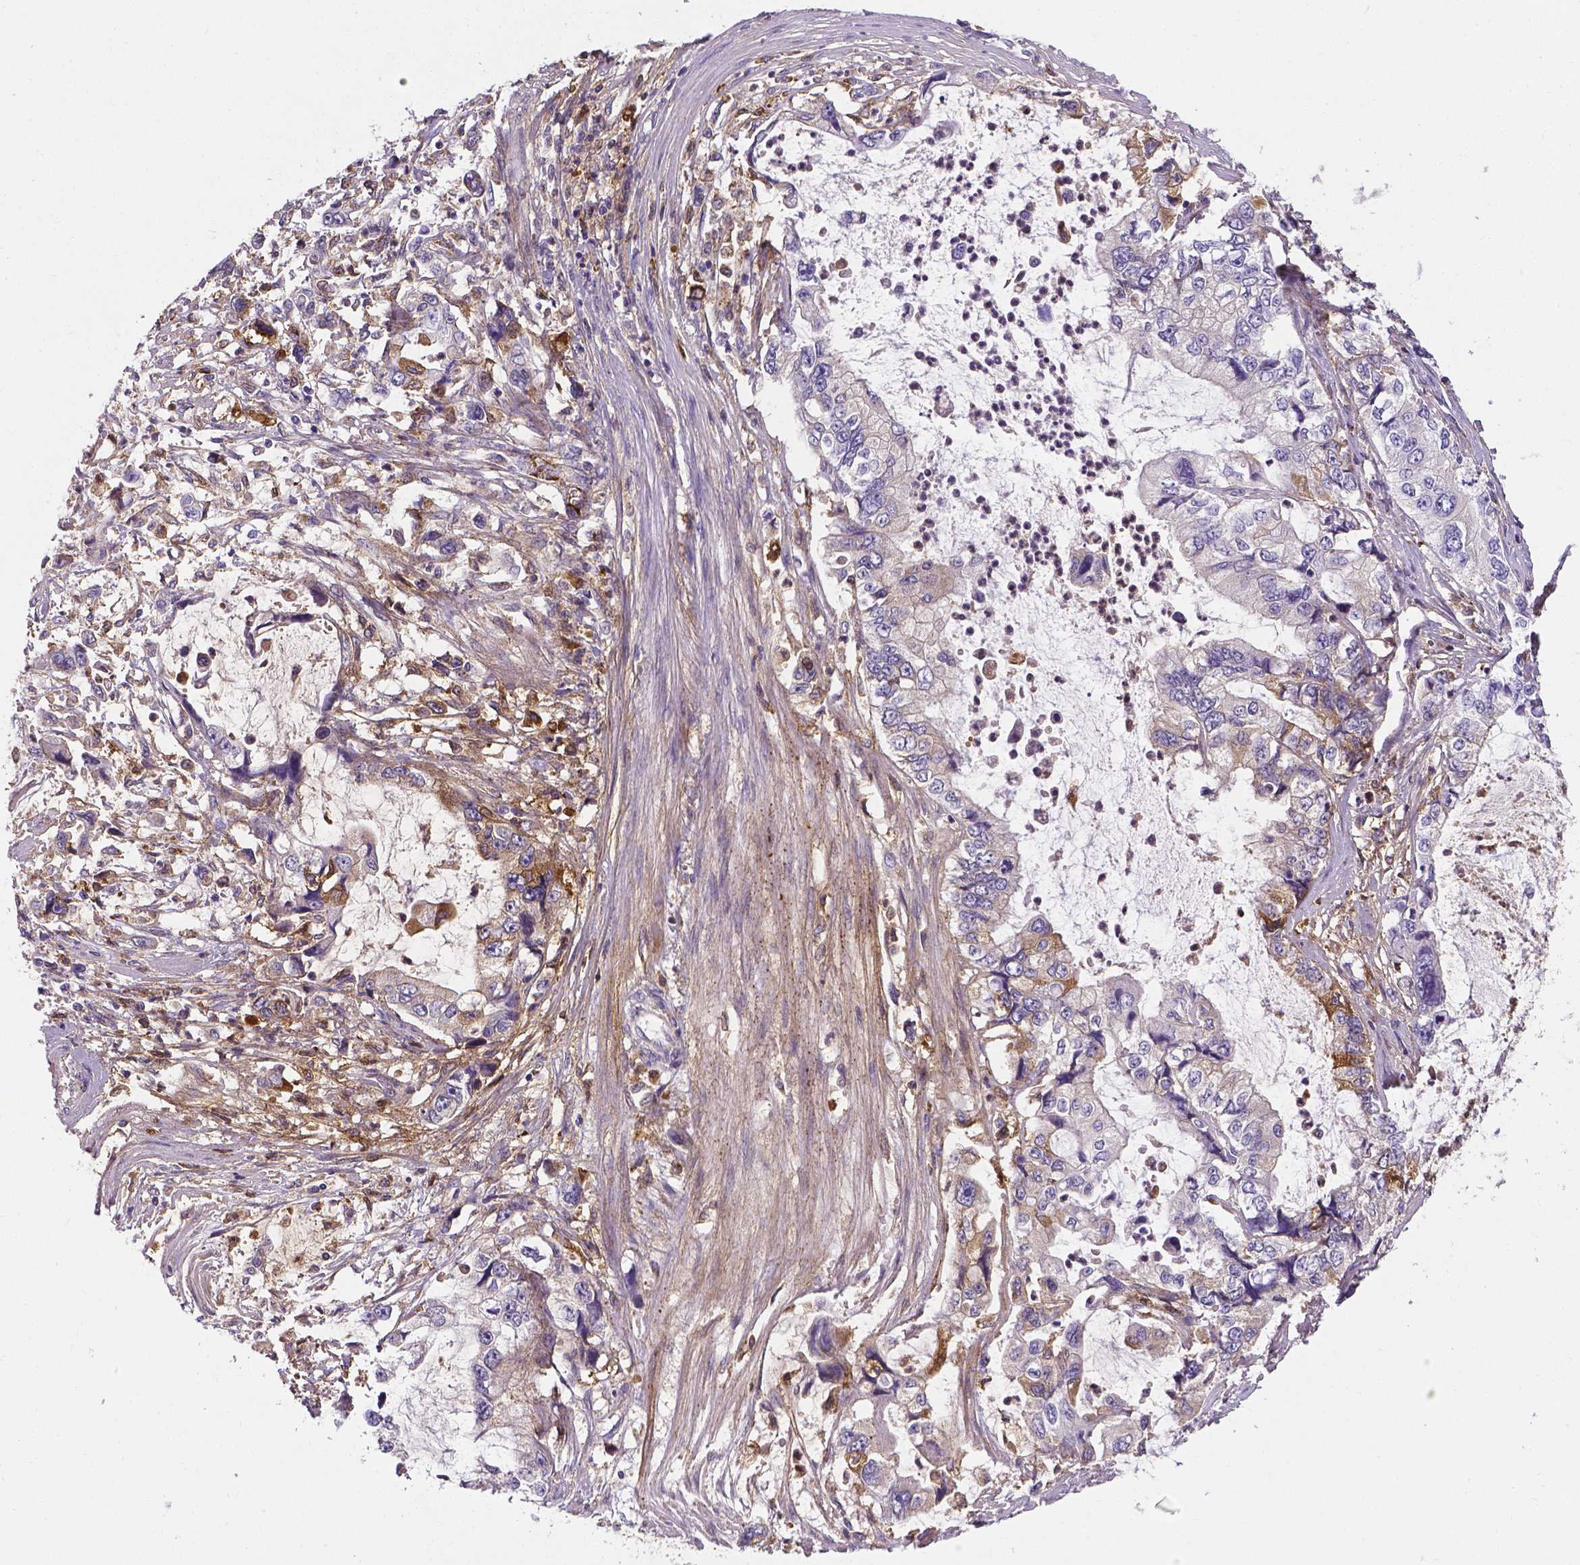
{"staining": {"intensity": "weak", "quantity": "<25%", "location": "cytoplasmic/membranous"}, "tissue": "stomach cancer", "cell_type": "Tumor cells", "image_type": "cancer", "snomed": [{"axis": "morphology", "description": "Adenocarcinoma, NOS"}, {"axis": "topography", "description": "Pancreas"}, {"axis": "topography", "description": "Stomach, upper"}, {"axis": "topography", "description": "Stomach"}], "caption": "IHC photomicrograph of neoplastic tissue: stomach cancer stained with DAB (3,3'-diaminobenzidine) displays no significant protein positivity in tumor cells. Brightfield microscopy of immunohistochemistry (IHC) stained with DAB (brown) and hematoxylin (blue), captured at high magnification.", "gene": "APOE", "patient": {"sex": "male", "age": 77}}